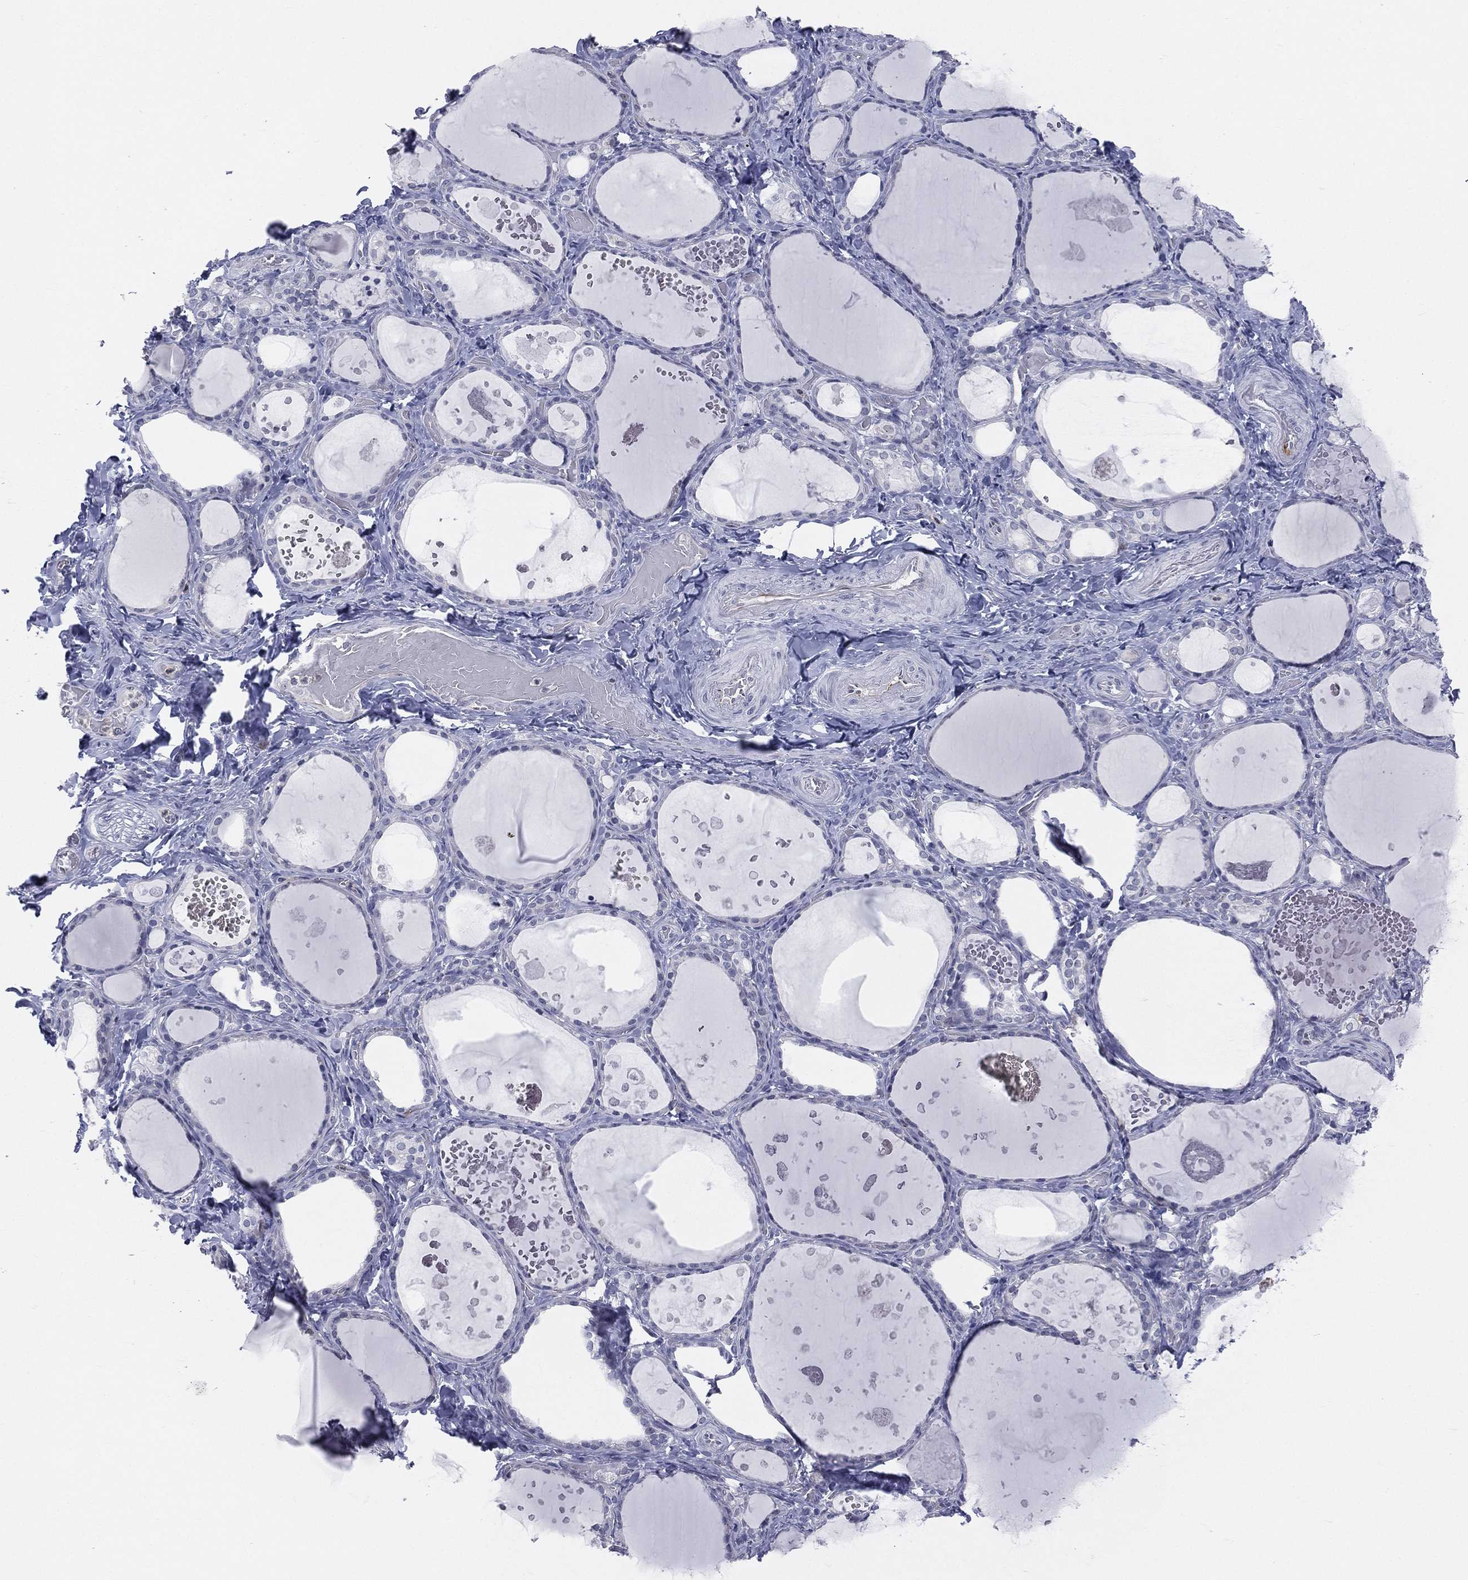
{"staining": {"intensity": "negative", "quantity": "none", "location": "none"}, "tissue": "thyroid gland", "cell_type": "Glandular cells", "image_type": "normal", "snomed": [{"axis": "morphology", "description": "Normal tissue, NOS"}, {"axis": "topography", "description": "Thyroid gland"}], "caption": "IHC micrograph of benign human thyroid gland stained for a protein (brown), which displays no expression in glandular cells.", "gene": "CD22", "patient": {"sex": "female", "age": 56}}